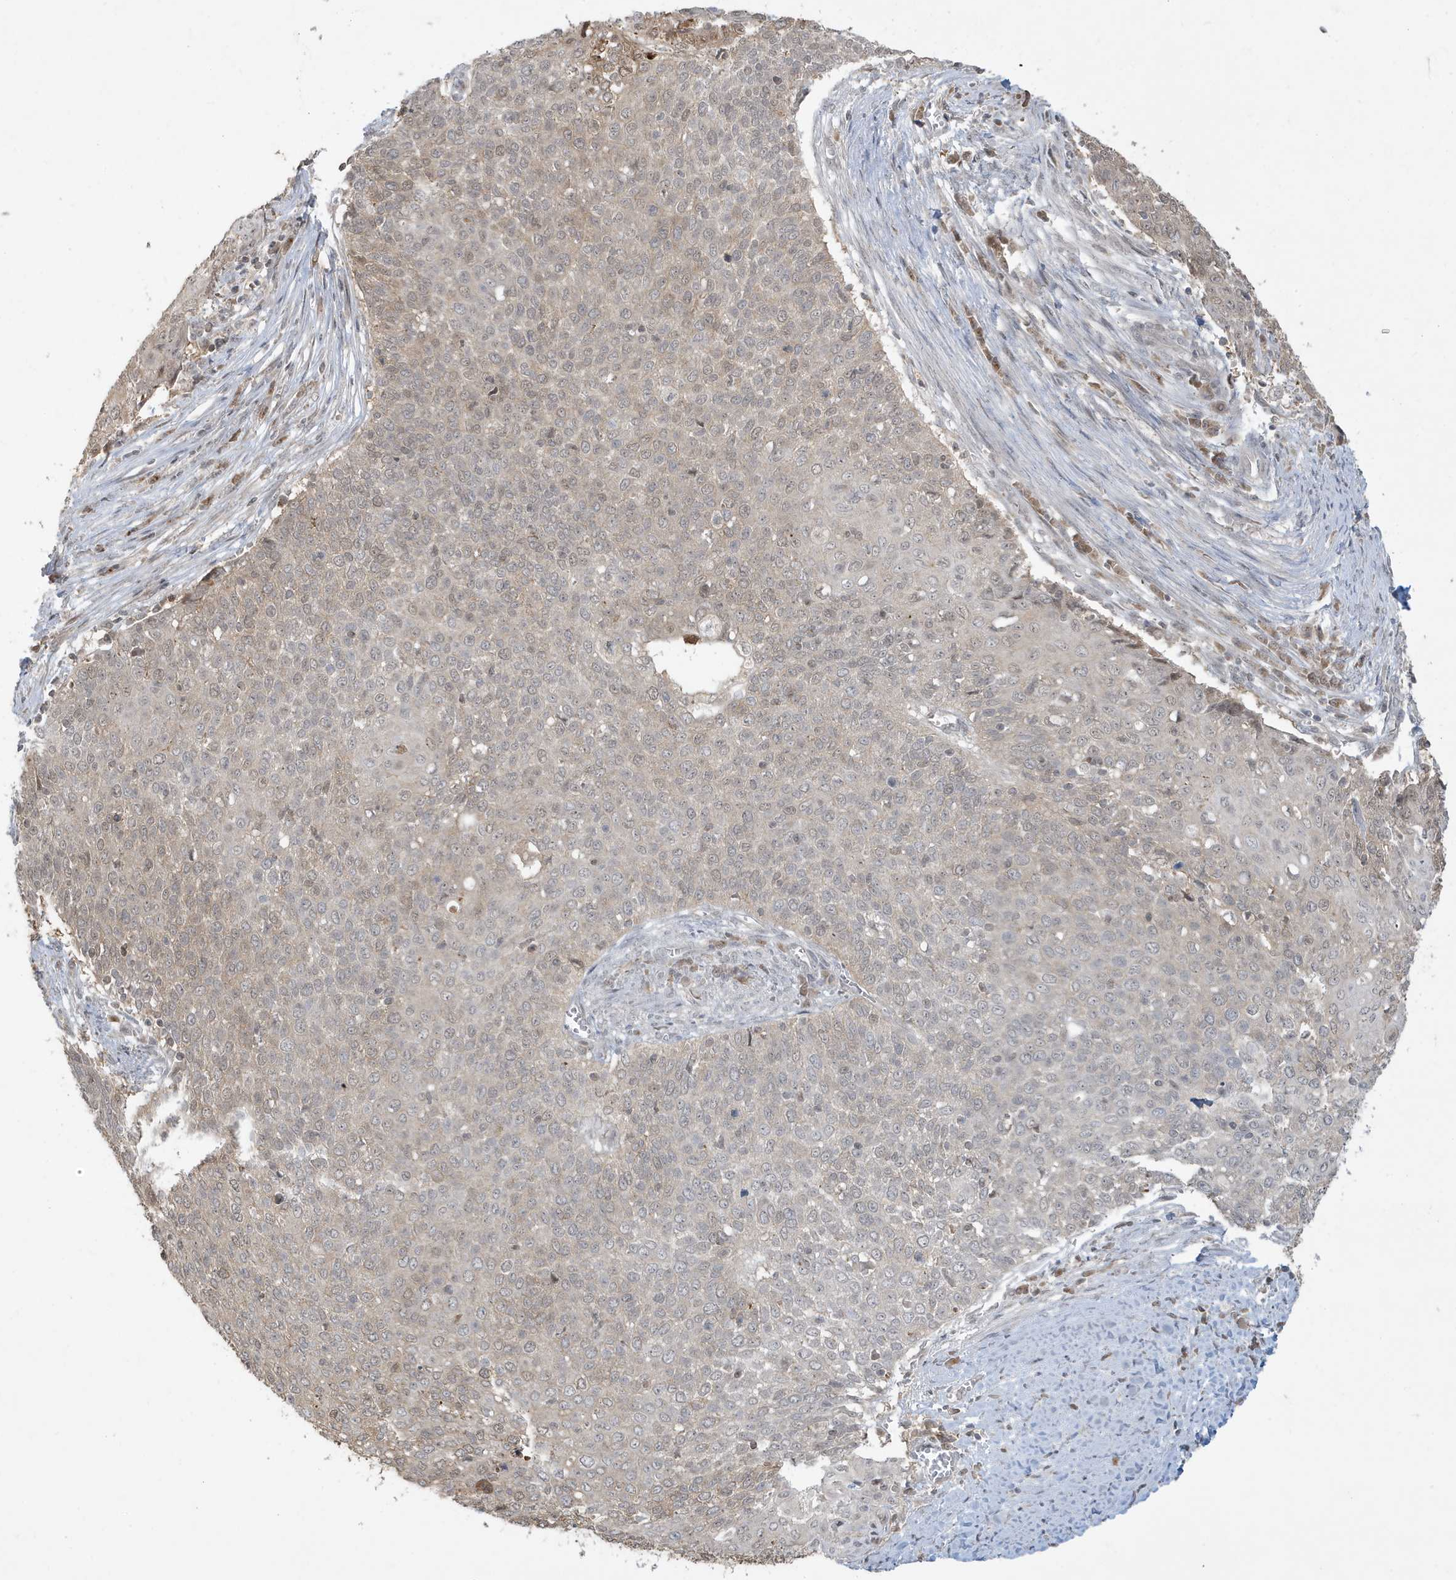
{"staining": {"intensity": "weak", "quantity": "25%-75%", "location": "cytoplasmic/membranous"}, "tissue": "cervical cancer", "cell_type": "Tumor cells", "image_type": "cancer", "snomed": [{"axis": "morphology", "description": "Squamous cell carcinoma, NOS"}, {"axis": "topography", "description": "Cervix"}], "caption": "Immunohistochemistry (IHC) (DAB) staining of cervical squamous cell carcinoma reveals weak cytoplasmic/membranous protein positivity in about 25%-75% of tumor cells.", "gene": "PRRT3", "patient": {"sex": "female", "age": 39}}